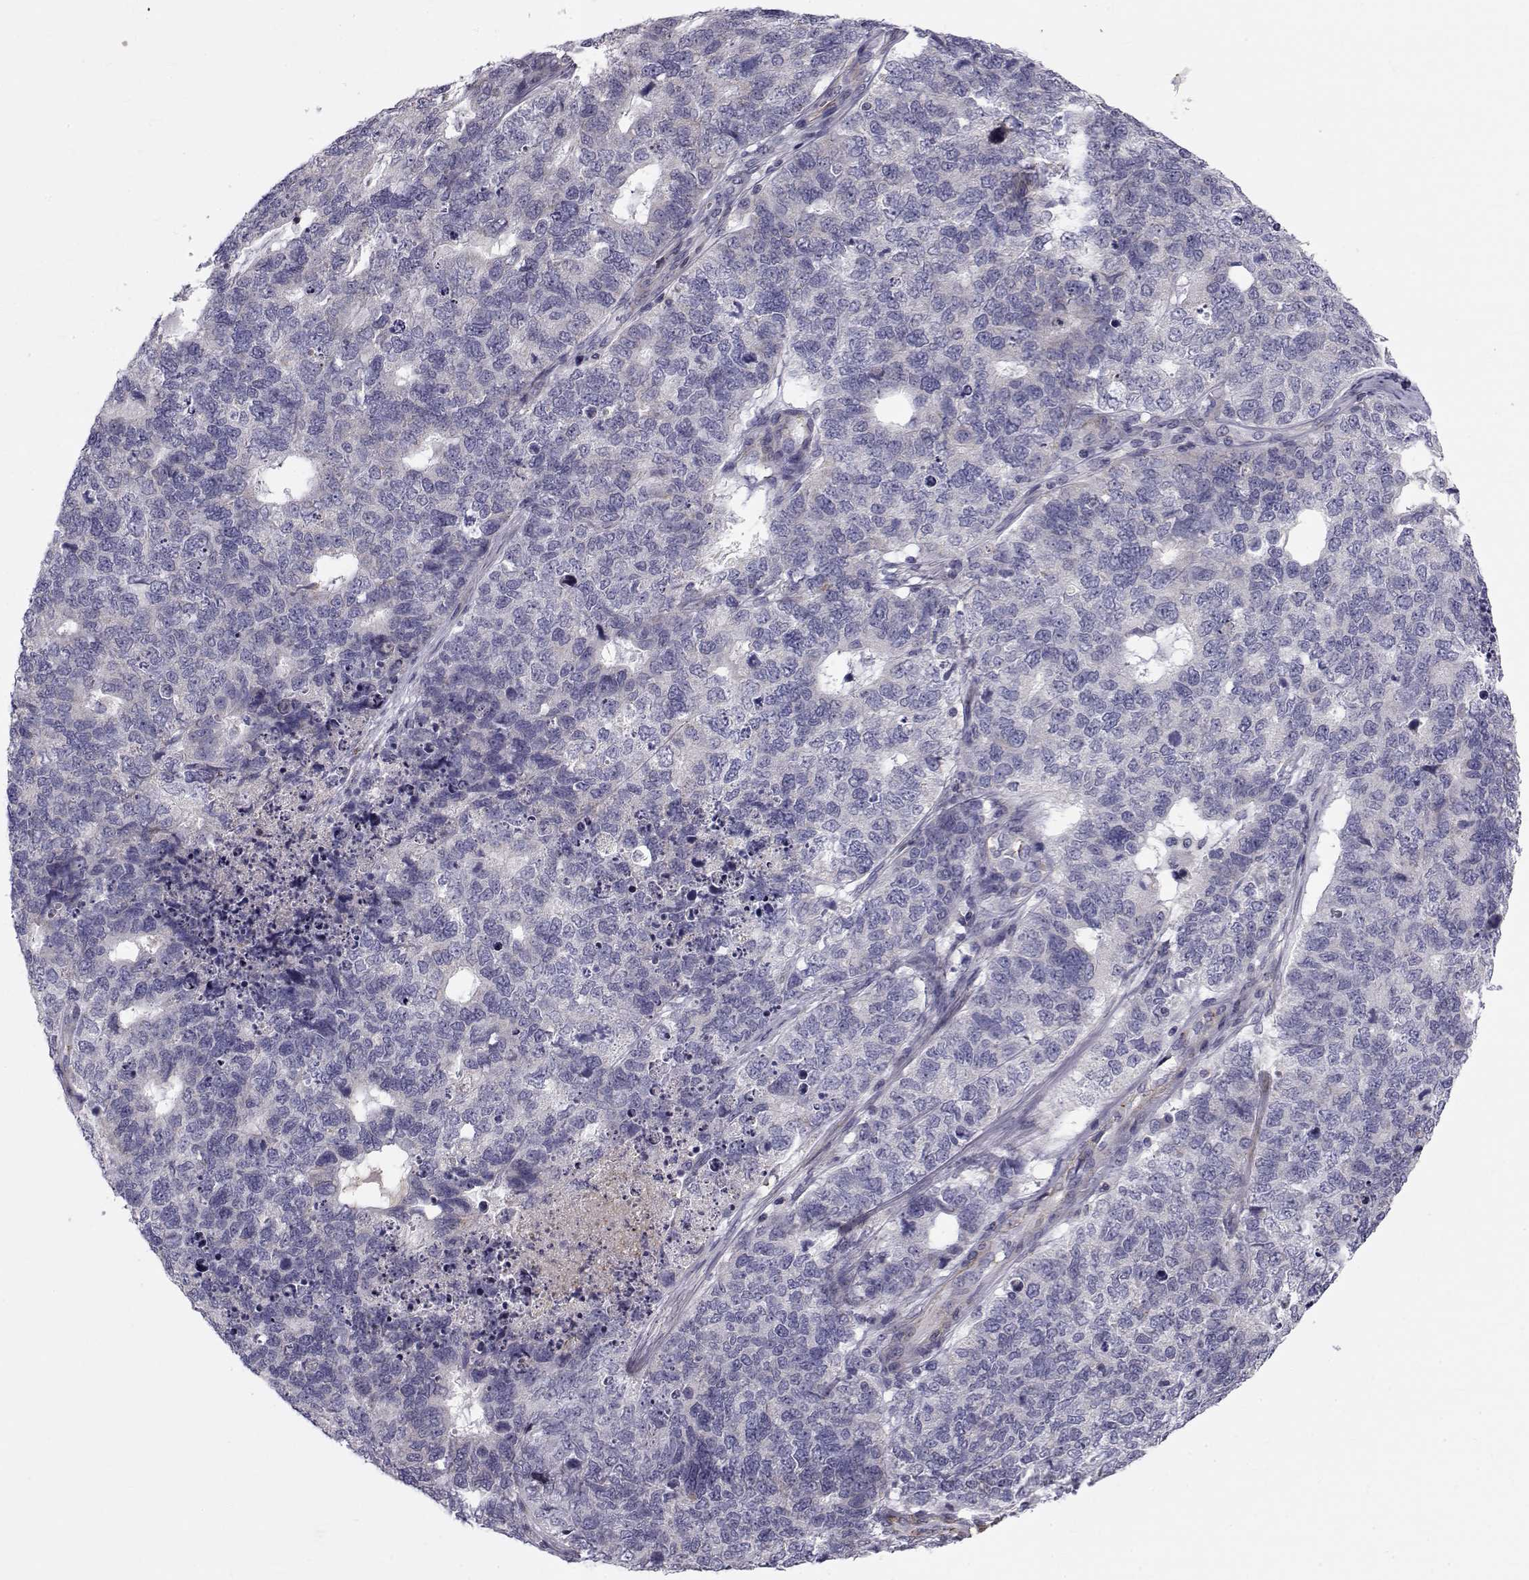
{"staining": {"intensity": "negative", "quantity": "none", "location": "none"}, "tissue": "cervical cancer", "cell_type": "Tumor cells", "image_type": "cancer", "snomed": [{"axis": "morphology", "description": "Squamous cell carcinoma, NOS"}, {"axis": "topography", "description": "Cervix"}], "caption": "This is a image of immunohistochemistry (IHC) staining of cervical cancer (squamous cell carcinoma), which shows no staining in tumor cells.", "gene": "LRRC27", "patient": {"sex": "female", "age": 63}}